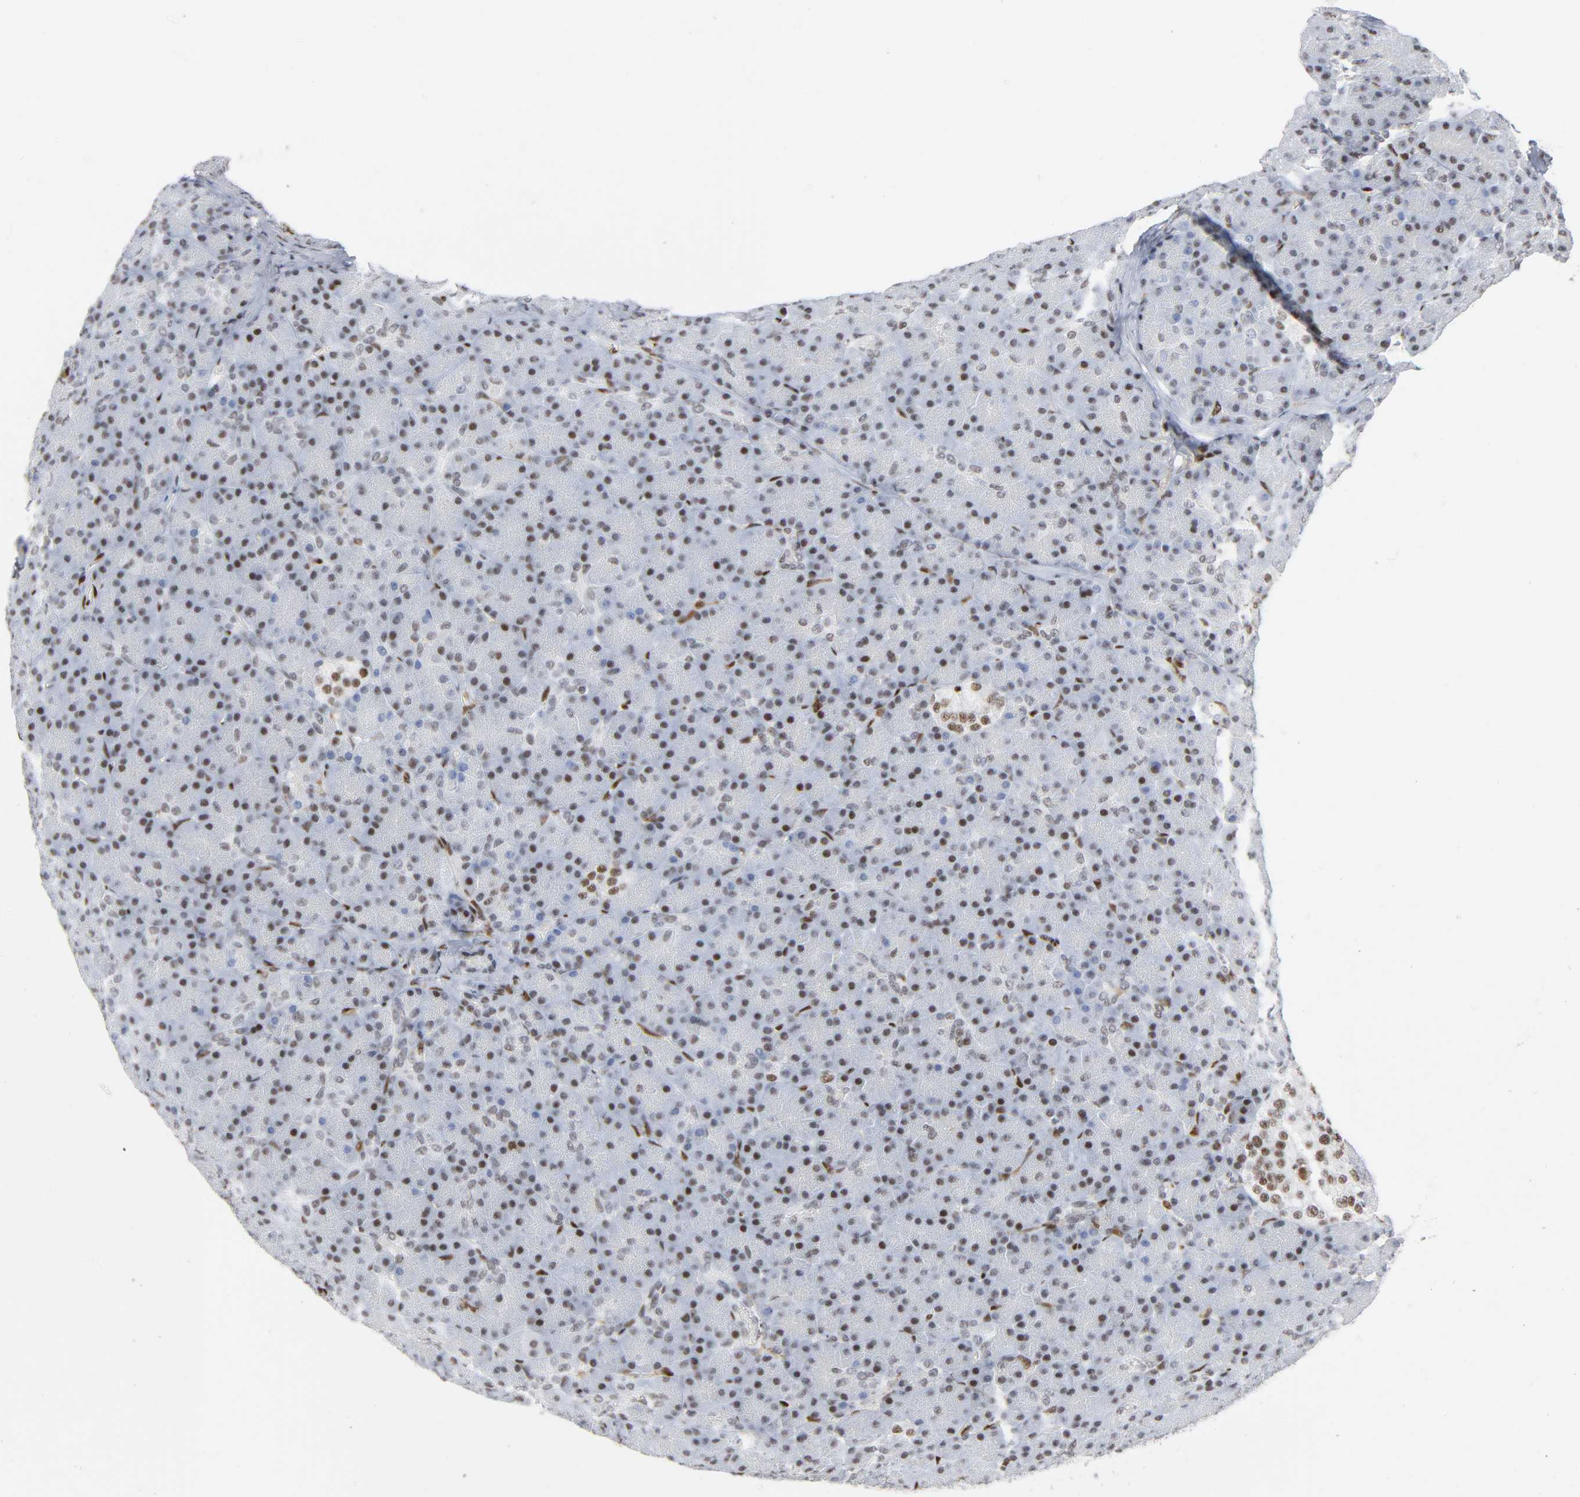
{"staining": {"intensity": "moderate", "quantity": "25%-75%", "location": "nuclear"}, "tissue": "pancreas", "cell_type": "Exocrine glandular cells", "image_type": "normal", "snomed": [{"axis": "morphology", "description": "Normal tissue, NOS"}, {"axis": "topography", "description": "Pancreas"}], "caption": "This histopathology image demonstrates immunohistochemistry (IHC) staining of normal pancreas, with medium moderate nuclear staining in approximately 25%-75% of exocrine glandular cells.", "gene": "WAS", "patient": {"sex": "female", "age": 43}}